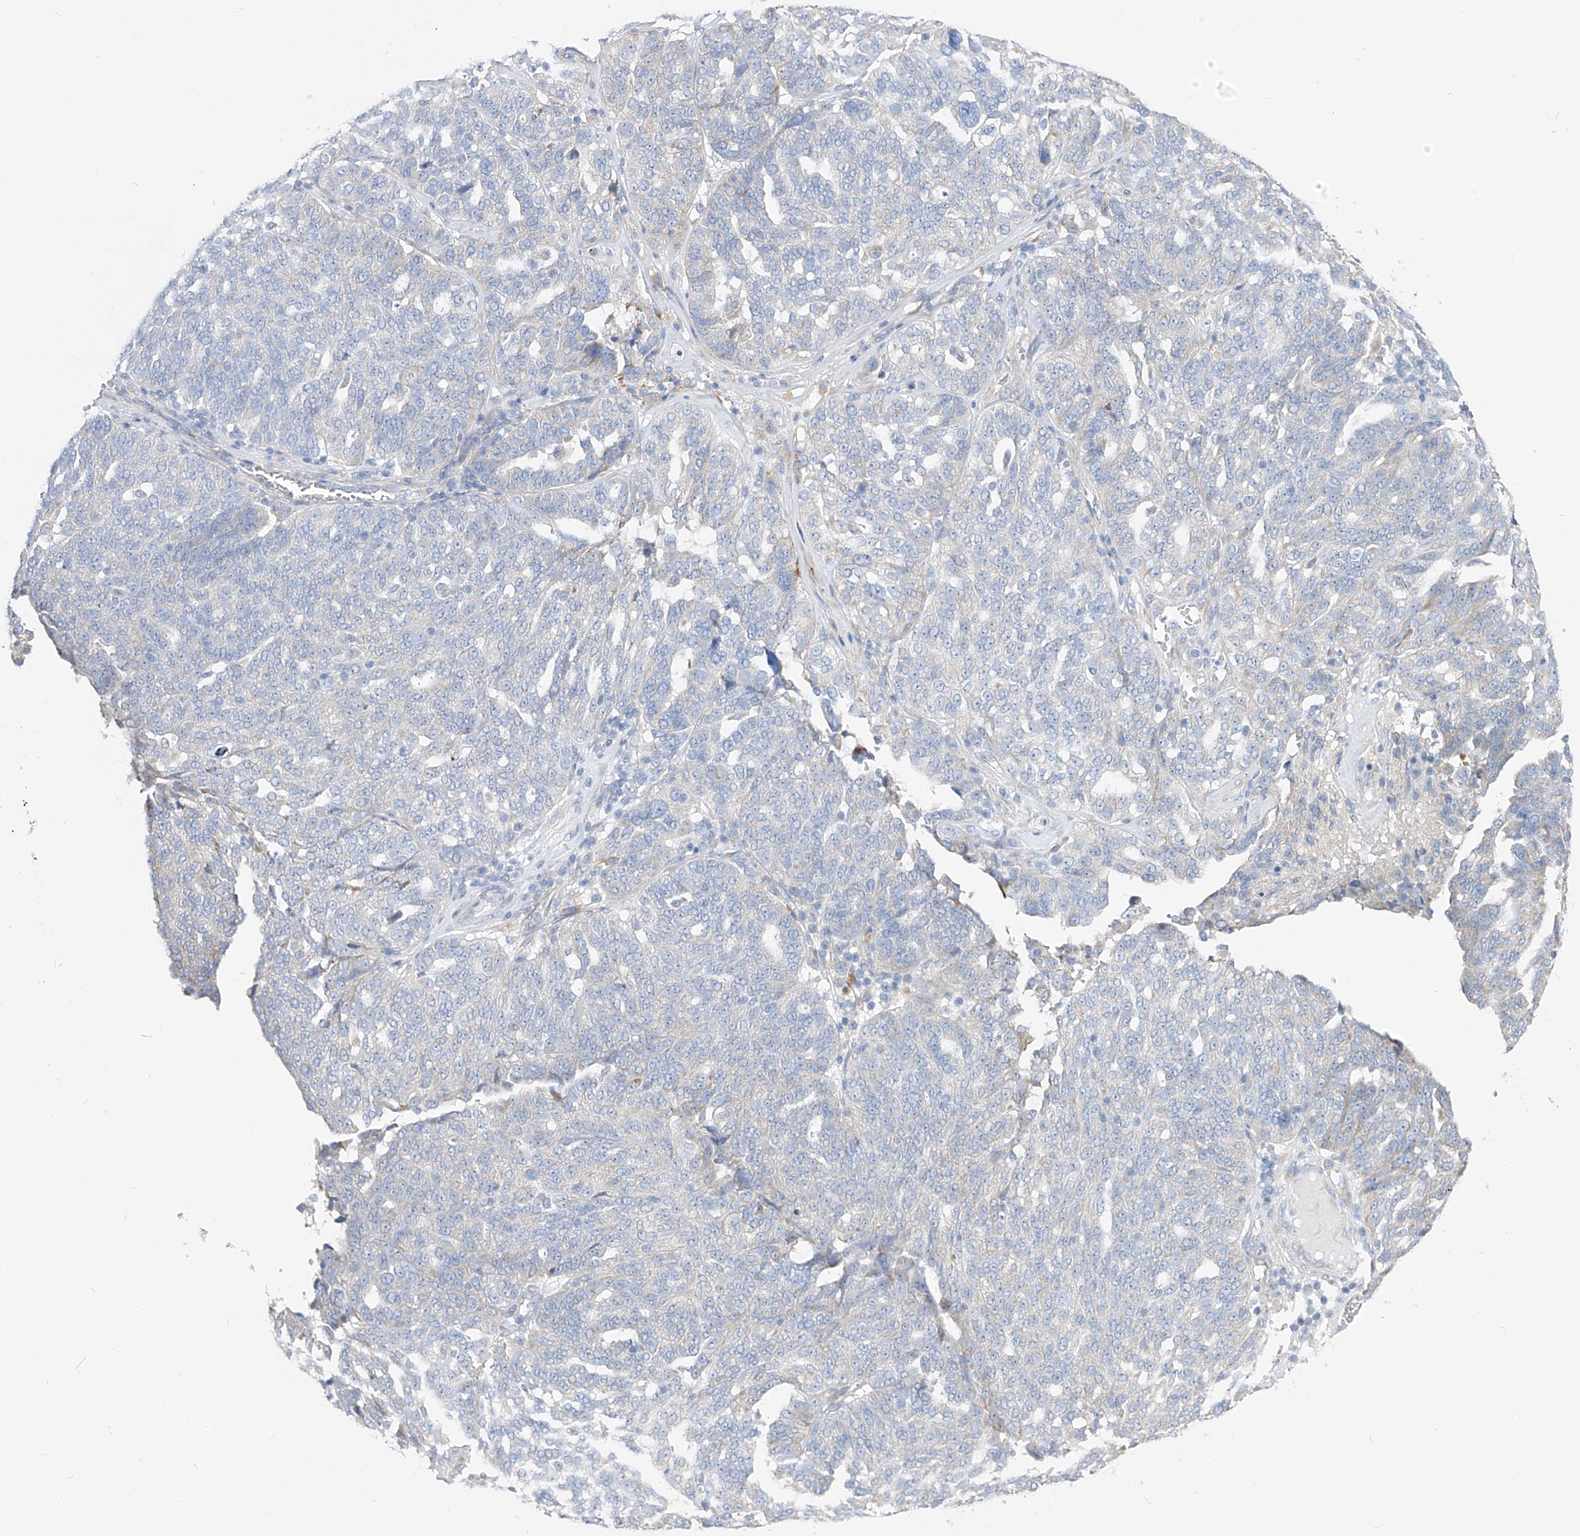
{"staining": {"intensity": "negative", "quantity": "none", "location": "none"}, "tissue": "ovarian cancer", "cell_type": "Tumor cells", "image_type": "cancer", "snomed": [{"axis": "morphology", "description": "Cystadenocarcinoma, serous, NOS"}, {"axis": "topography", "description": "Ovary"}], "caption": "Immunohistochemical staining of human serous cystadenocarcinoma (ovarian) demonstrates no significant staining in tumor cells. Brightfield microscopy of IHC stained with DAB (brown) and hematoxylin (blue), captured at high magnification.", "gene": "UFL1", "patient": {"sex": "female", "age": 59}}